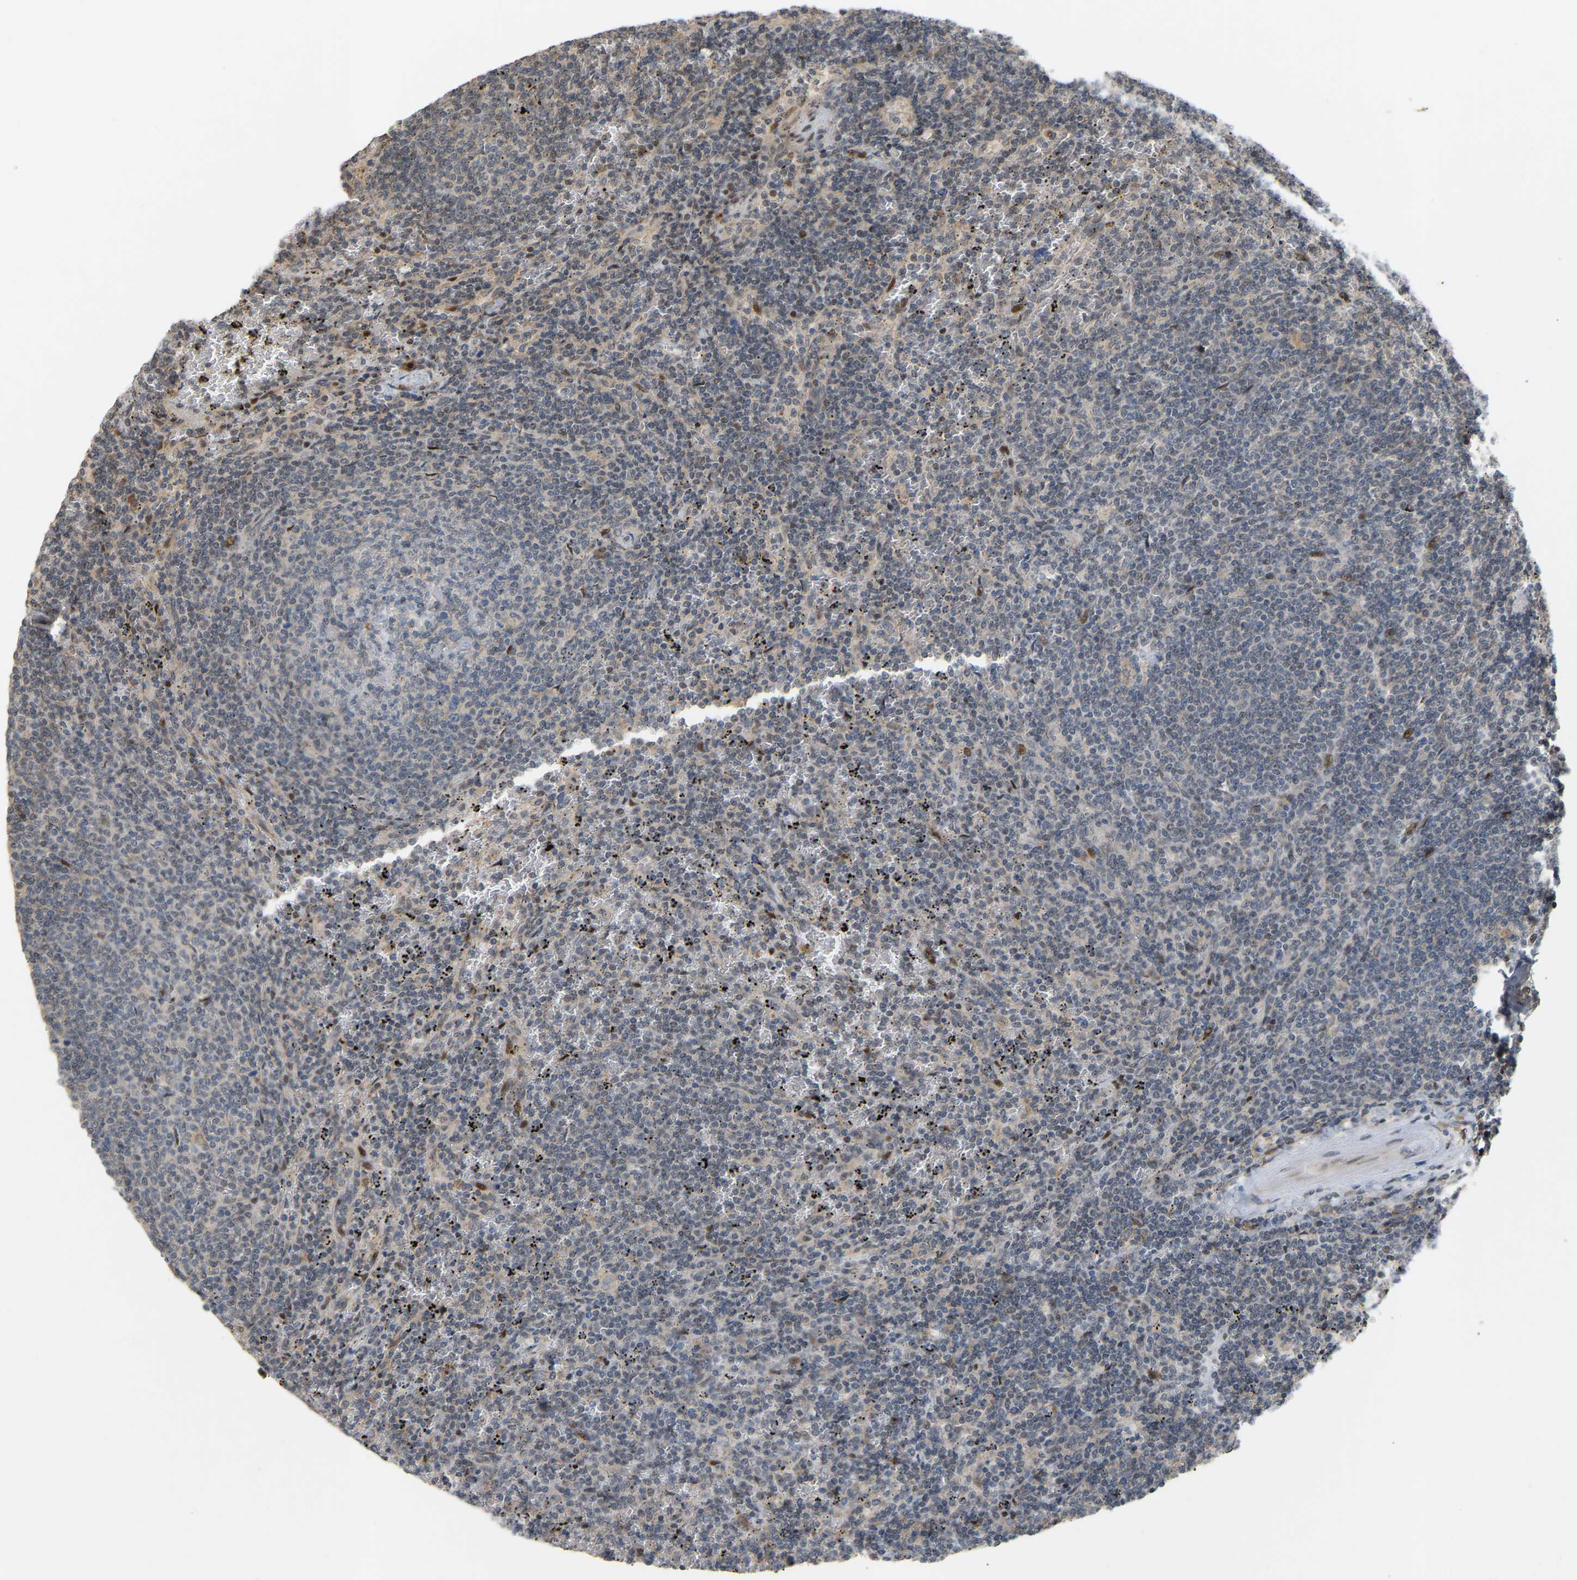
{"staining": {"intensity": "negative", "quantity": "none", "location": "none"}, "tissue": "lymphoma", "cell_type": "Tumor cells", "image_type": "cancer", "snomed": [{"axis": "morphology", "description": "Malignant lymphoma, non-Hodgkin's type, Low grade"}, {"axis": "topography", "description": "Spleen"}], "caption": "IHC histopathology image of lymphoma stained for a protein (brown), which reveals no positivity in tumor cells.", "gene": "PTPN4", "patient": {"sex": "female", "age": 50}}